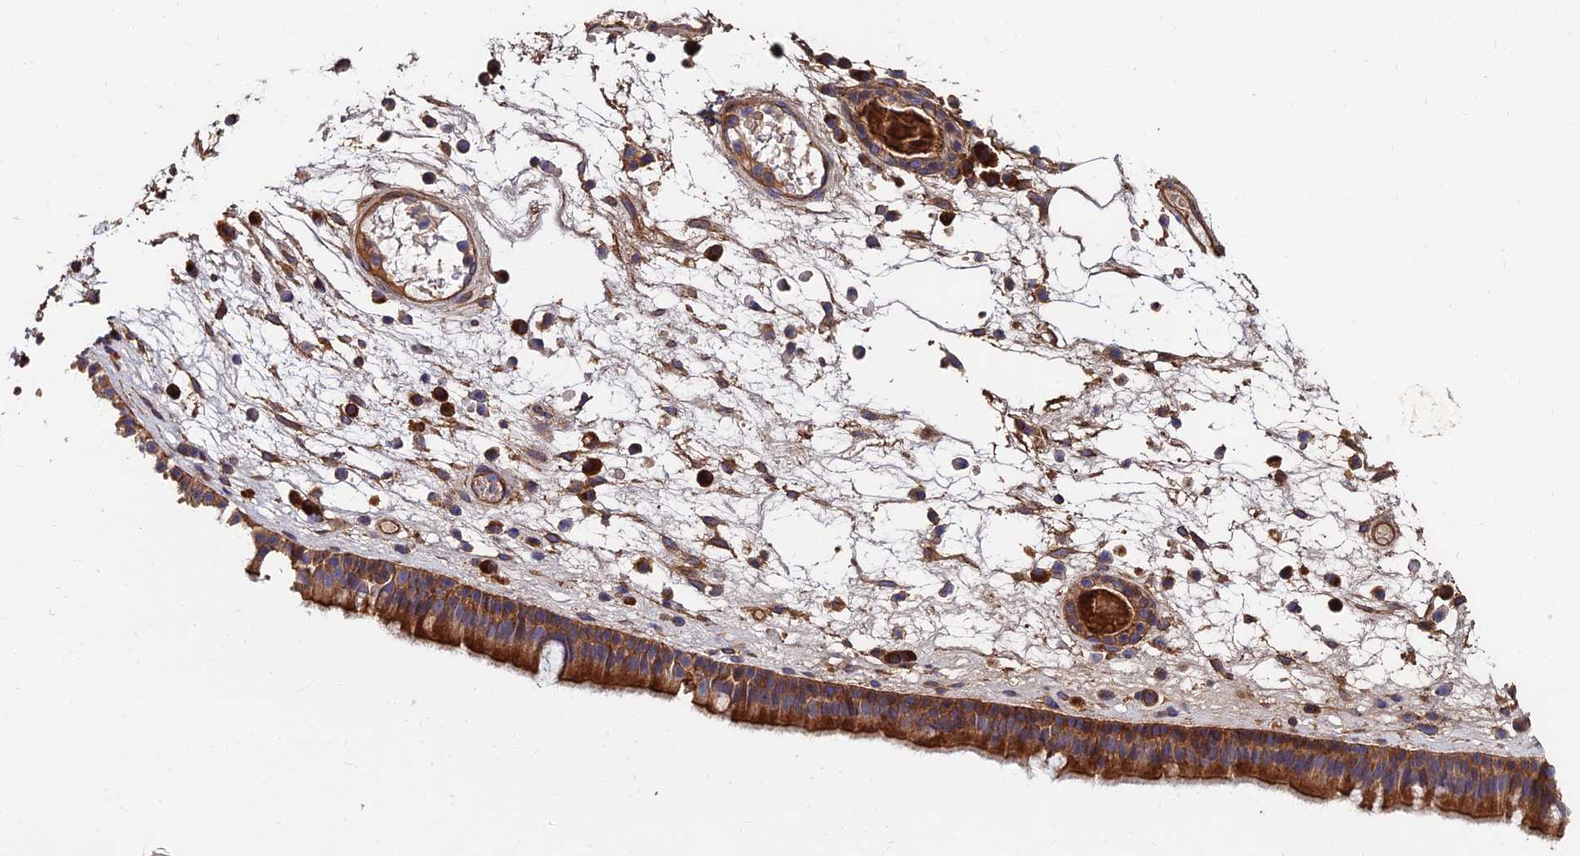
{"staining": {"intensity": "strong", "quantity": ">75%", "location": "cytoplasmic/membranous"}, "tissue": "nasopharynx", "cell_type": "Respiratory epithelial cells", "image_type": "normal", "snomed": [{"axis": "morphology", "description": "Normal tissue, NOS"}, {"axis": "morphology", "description": "Inflammation, NOS"}, {"axis": "morphology", "description": "Malignant melanoma, Metastatic site"}, {"axis": "topography", "description": "Nasopharynx"}], "caption": "Protein staining shows strong cytoplasmic/membranous positivity in approximately >75% of respiratory epithelial cells in unremarkable nasopharynx.", "gene": "EXT1", "patient": {"sex": "male", "age": 70}}